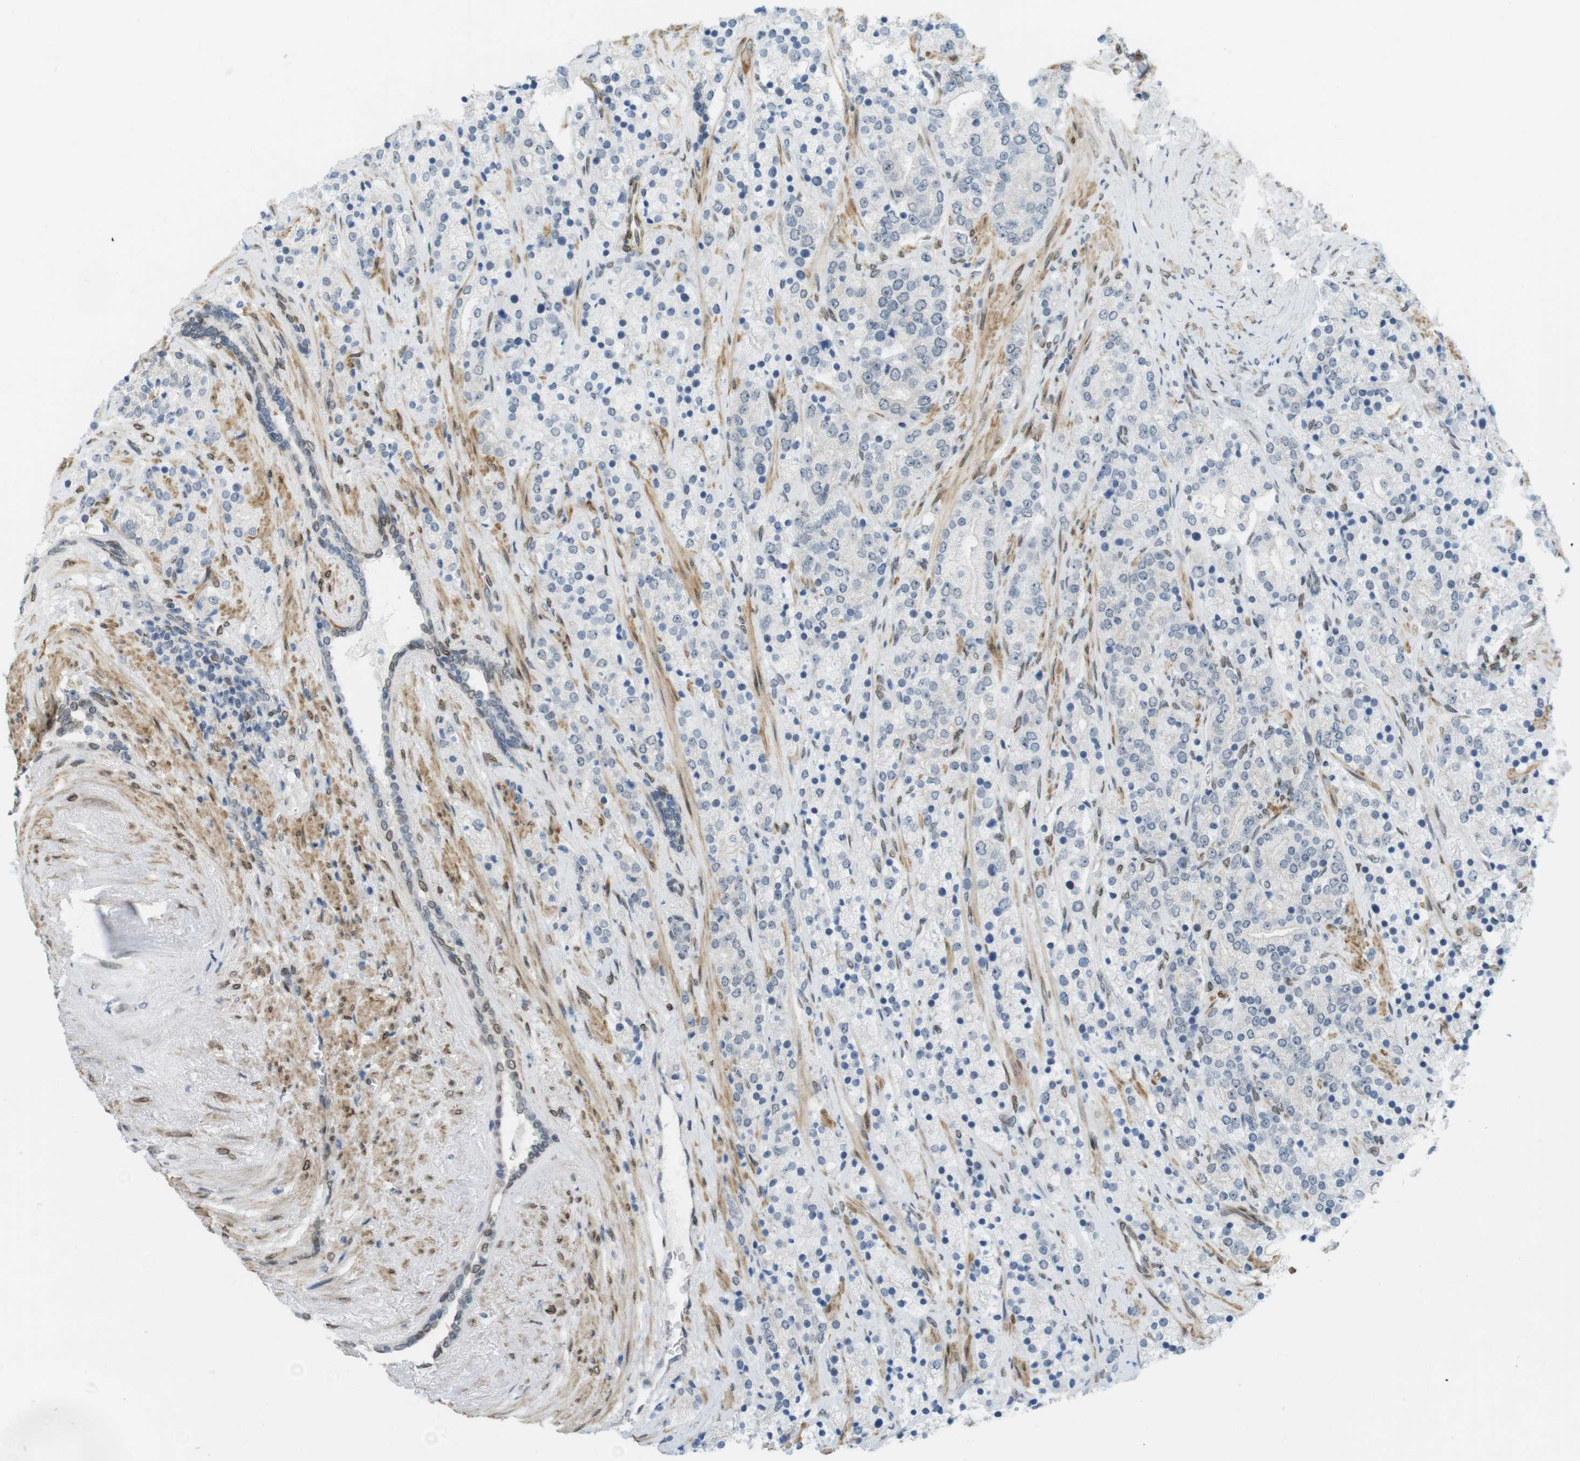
{"staining": {"intensity": "negative", "quantity": "none", "location": "none"}, "tissue": "prostate cancer", "cell_type": "Tumor cells", "image_type": "cancer", "snomed": [{"axis": "morphology", "description": "Adenocarcinoma, High grade"}, {"axis": "topography", "description": "Prostate"}], "caption": "An immunohistochemistry photomicrograph of prostate cancer (high-grade adenocarcinoma) is shown. There is no staining in tumor cells of prostate cancer (high-grade adenocarcinoma). (DAB (3,3'-diaminobenzidine) IHC, high magnification).", "gene": "ARL6IP6", "patient": {"sex": "male", "age": 71}}